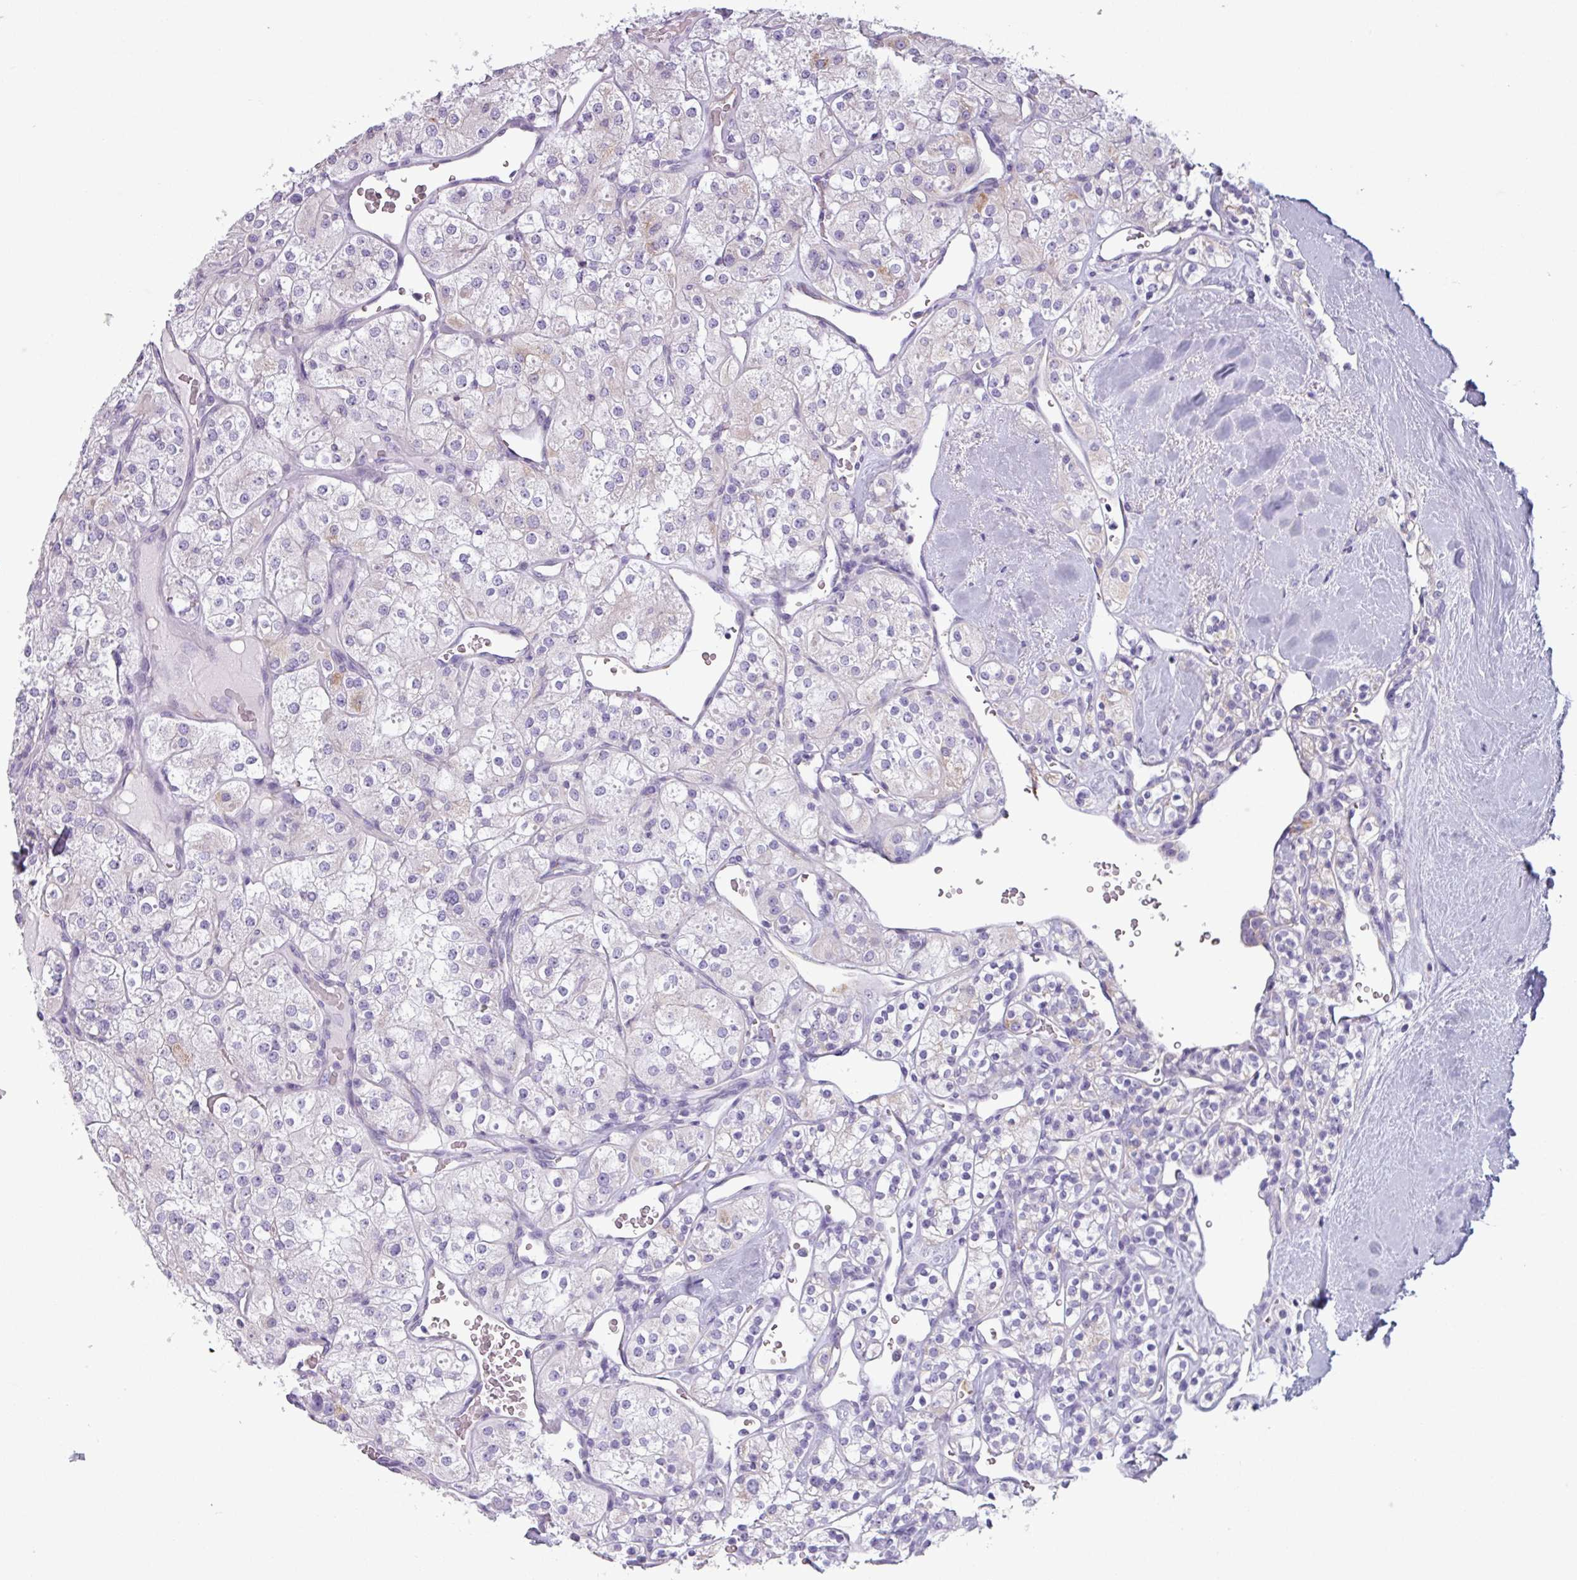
{"staining": {"intensity": "negative", "quantity": "none", "location": "none"}, "tissue": "renal cancer", "cell_type": "Tumor cells", "image_type": "cancer", "snomed": [{"axis": "morphology", "description": "Adenocarcinoma, NOS"}, {"axis": "topography", "description": "Kidney"}], "caption": "Tumor cells are negative for brown protein staining in adenocarcinoma (renal). The staining was performed using DAB (3,3'-diaminobenzidine) to visualize the protein expression in brown, while the nuclei were stained in blue with hematoxylin (Magnification: 20x).", "gene": "CAMK1", "patient": {"sex": "male", "age": 77}}